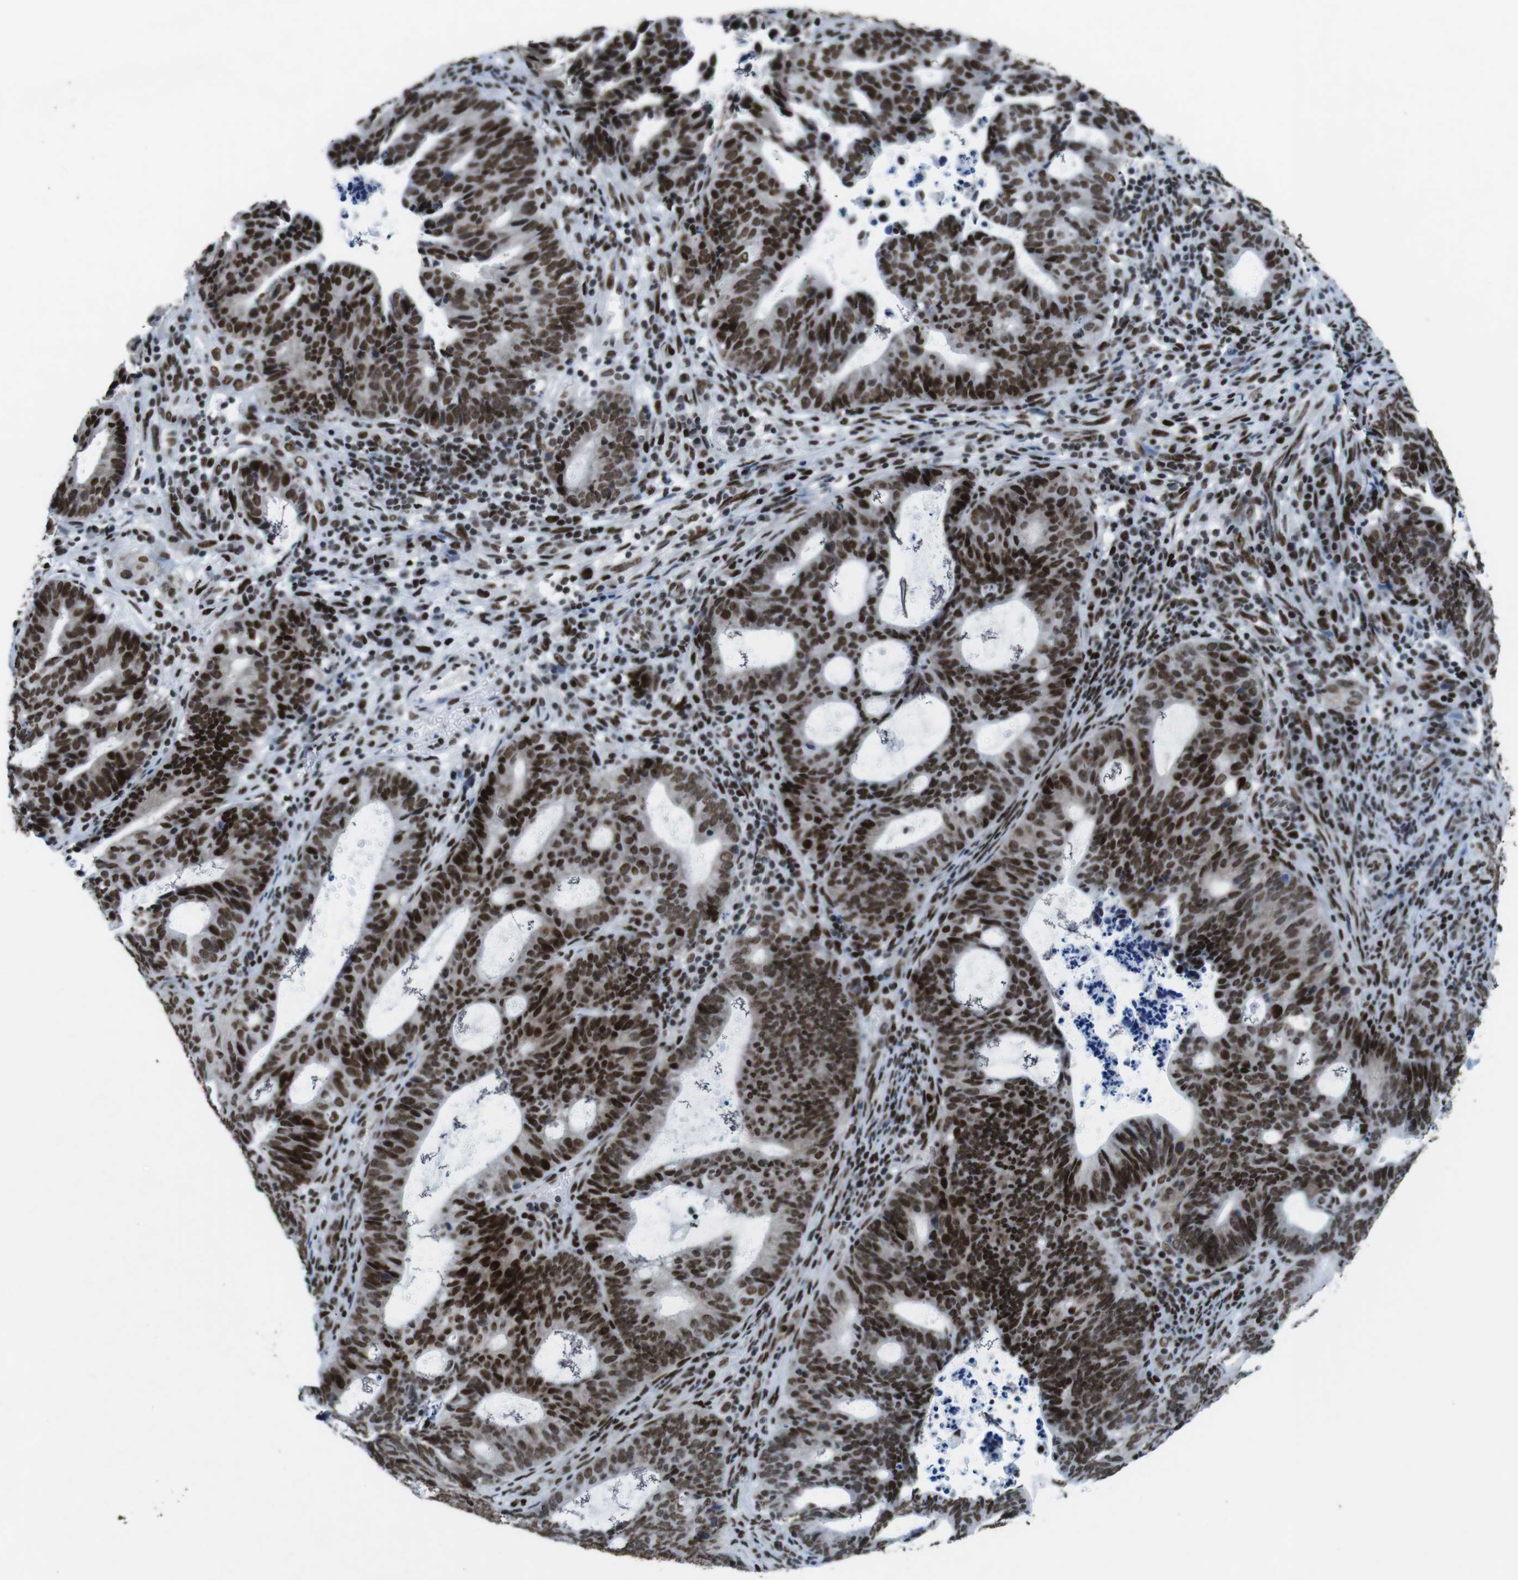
{"staining": {"intensity": "strong", "quantity": ">75%", "location": "nuclear"}, "tissue": "endometrial cancer", "cell_type": "Tumor cells", "image_type": "cancer", "snomed": [{"axis": "morphology", "description": "Adenocarcinoma, NOS"}, {"axis": "topography", "description": "Uterus"}], "caption": "Endometrial cancer (adenocarcinoma) stained with DAB immunohistochemistry reveals high levels of strong nuclear expression in about >75% of tumor cells. The staining is performed using DAB (3,3'-diaminobenzidine) brown chromogen to label protein expression. The nuclei are counter-stained blue using hematoxylin.", "gene": "CITED2", "patient": {"sex": "female", "age": 83}}